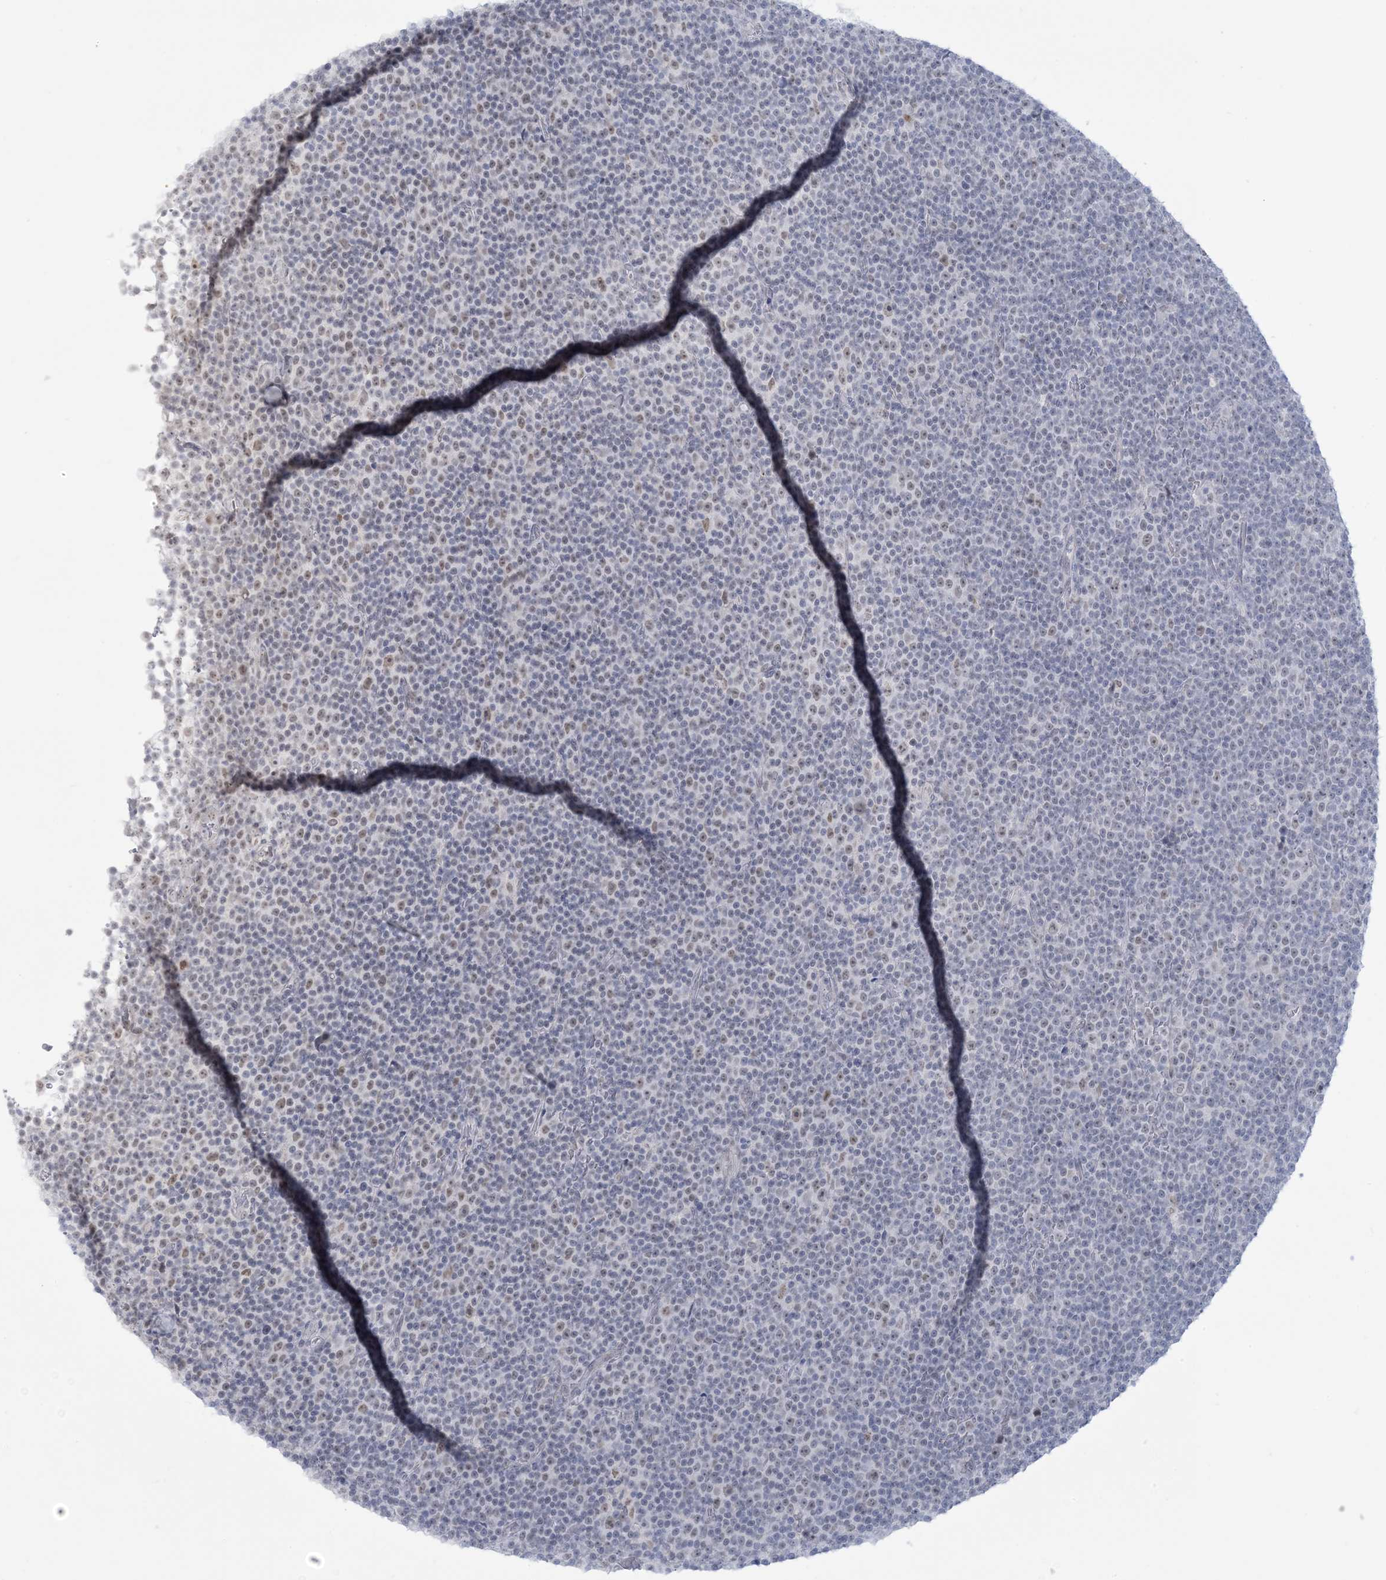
{"staining": {"intensity": "weak", "quantity": "25%-75%", "location": "nuclear"}, "tissue": "lymphoma", "cell_type": "Tumor cells", "image_type": "cancer", "snomed": [{"axis": "morphology", "description": "Malignant lymphoma, non-Hodgkin's type, Low grade"}, {"axis": "topography", "description": "Lymph node"}], "caption": "Weak nuclear staining for a protein is seen in approximately 25%-75% of tumor cells of lymphoma using immunohistochemistry.", "gene": "HOMEZ", "patient": {"sex": "female", "age": 67}}